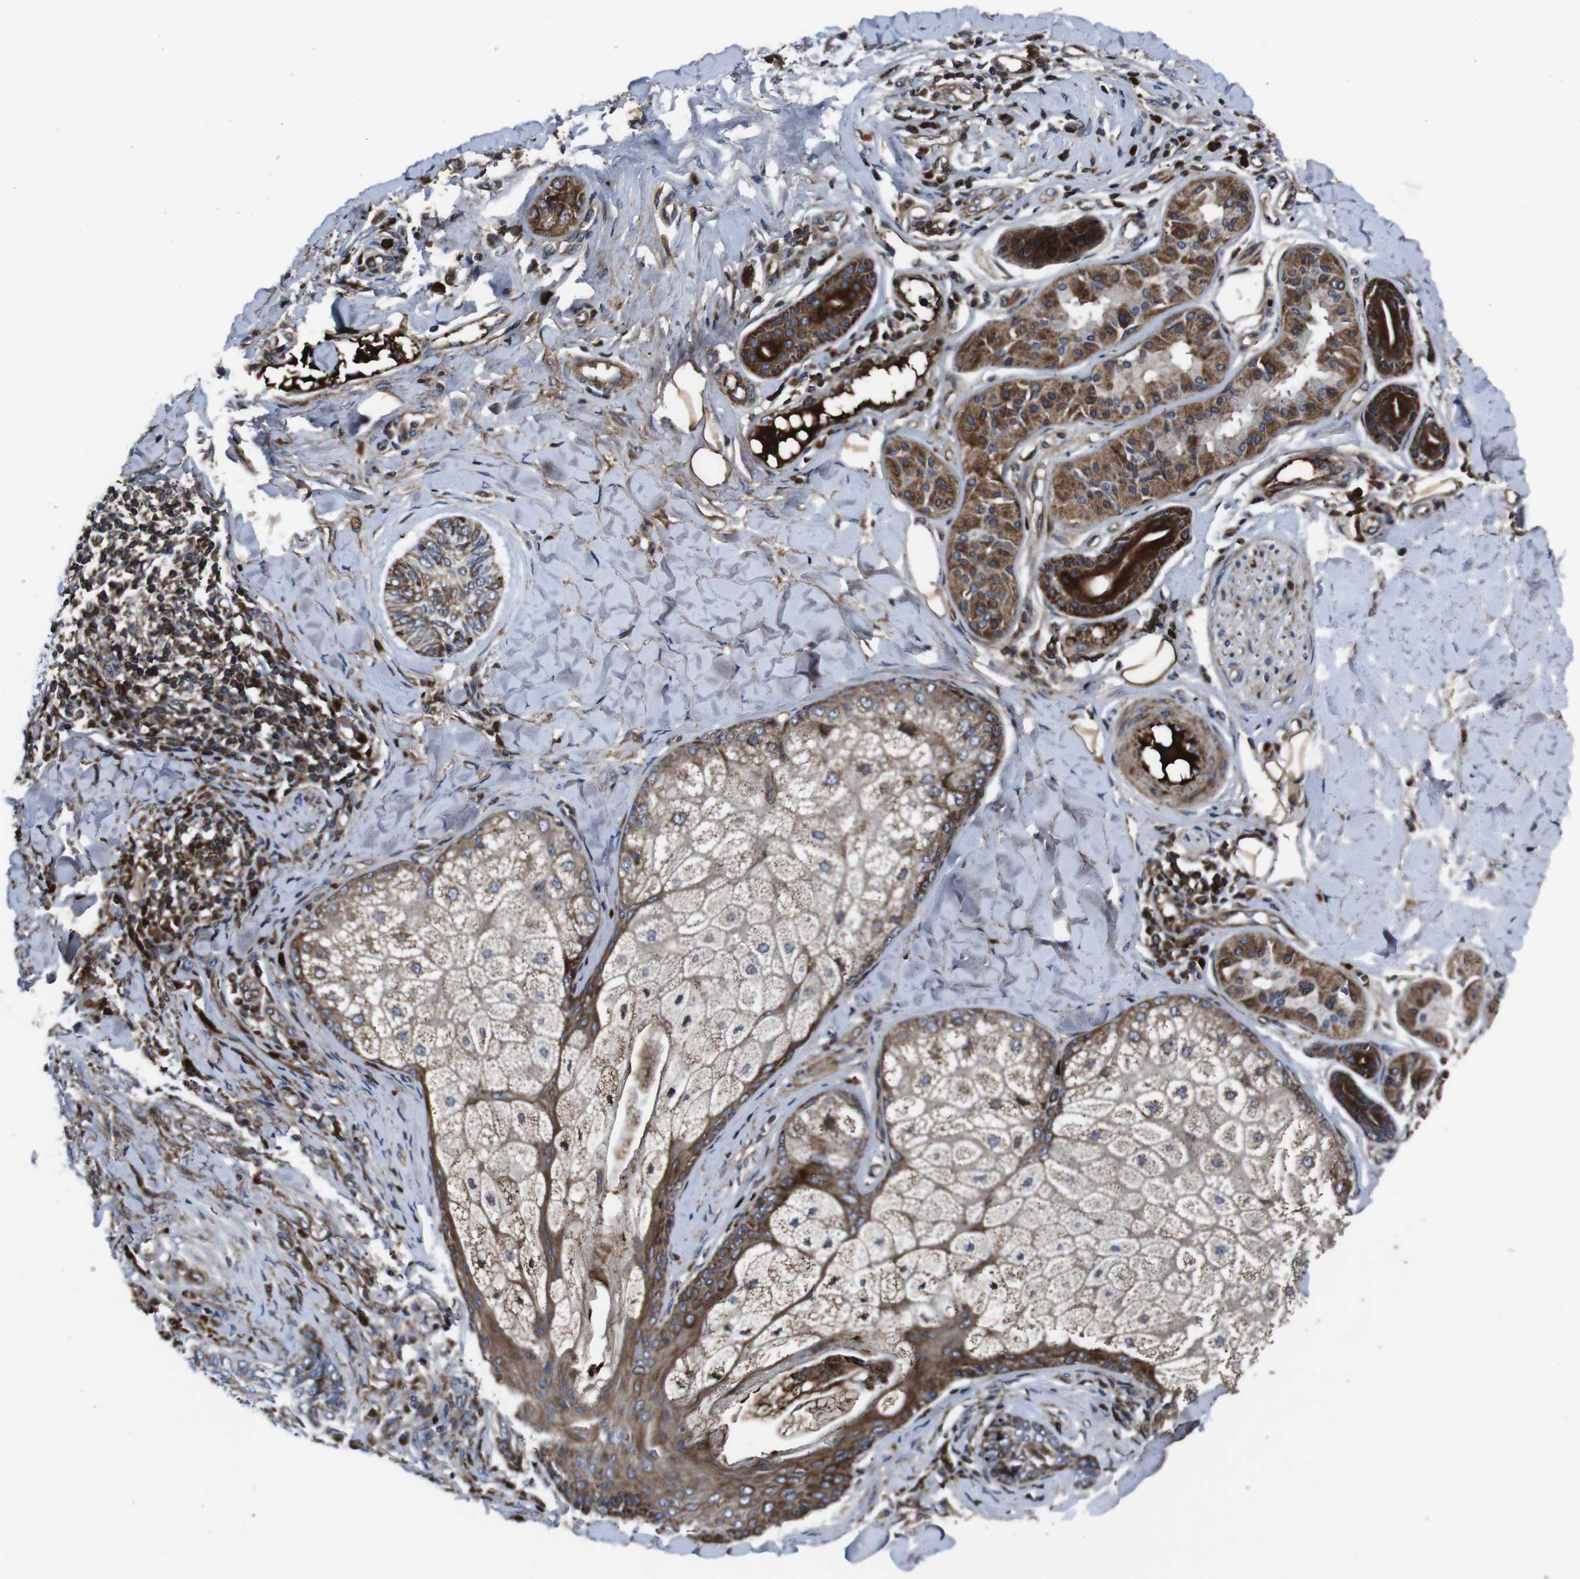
{"staining": {"intensity": "strong", "quantity": ">75%", "location": "cytoplasmic/membranous"}, "tissue": "skin cancer", "cell_type": "Tumor cells", "image_type": "cancer", "snomed": [{"axis": "morphology", "description": "Basal cell carcinoma"}, {"axis": "topography", "description": "Skin"}], "caption": "Protein analysis of basal cell carcinoma (skin) tissue reveals strong cytoplasmic/membranous positivity in approximately >75% of tumor cells.", "gene": "SMYD3", "patient": {"sex": "male", "age": 43}}